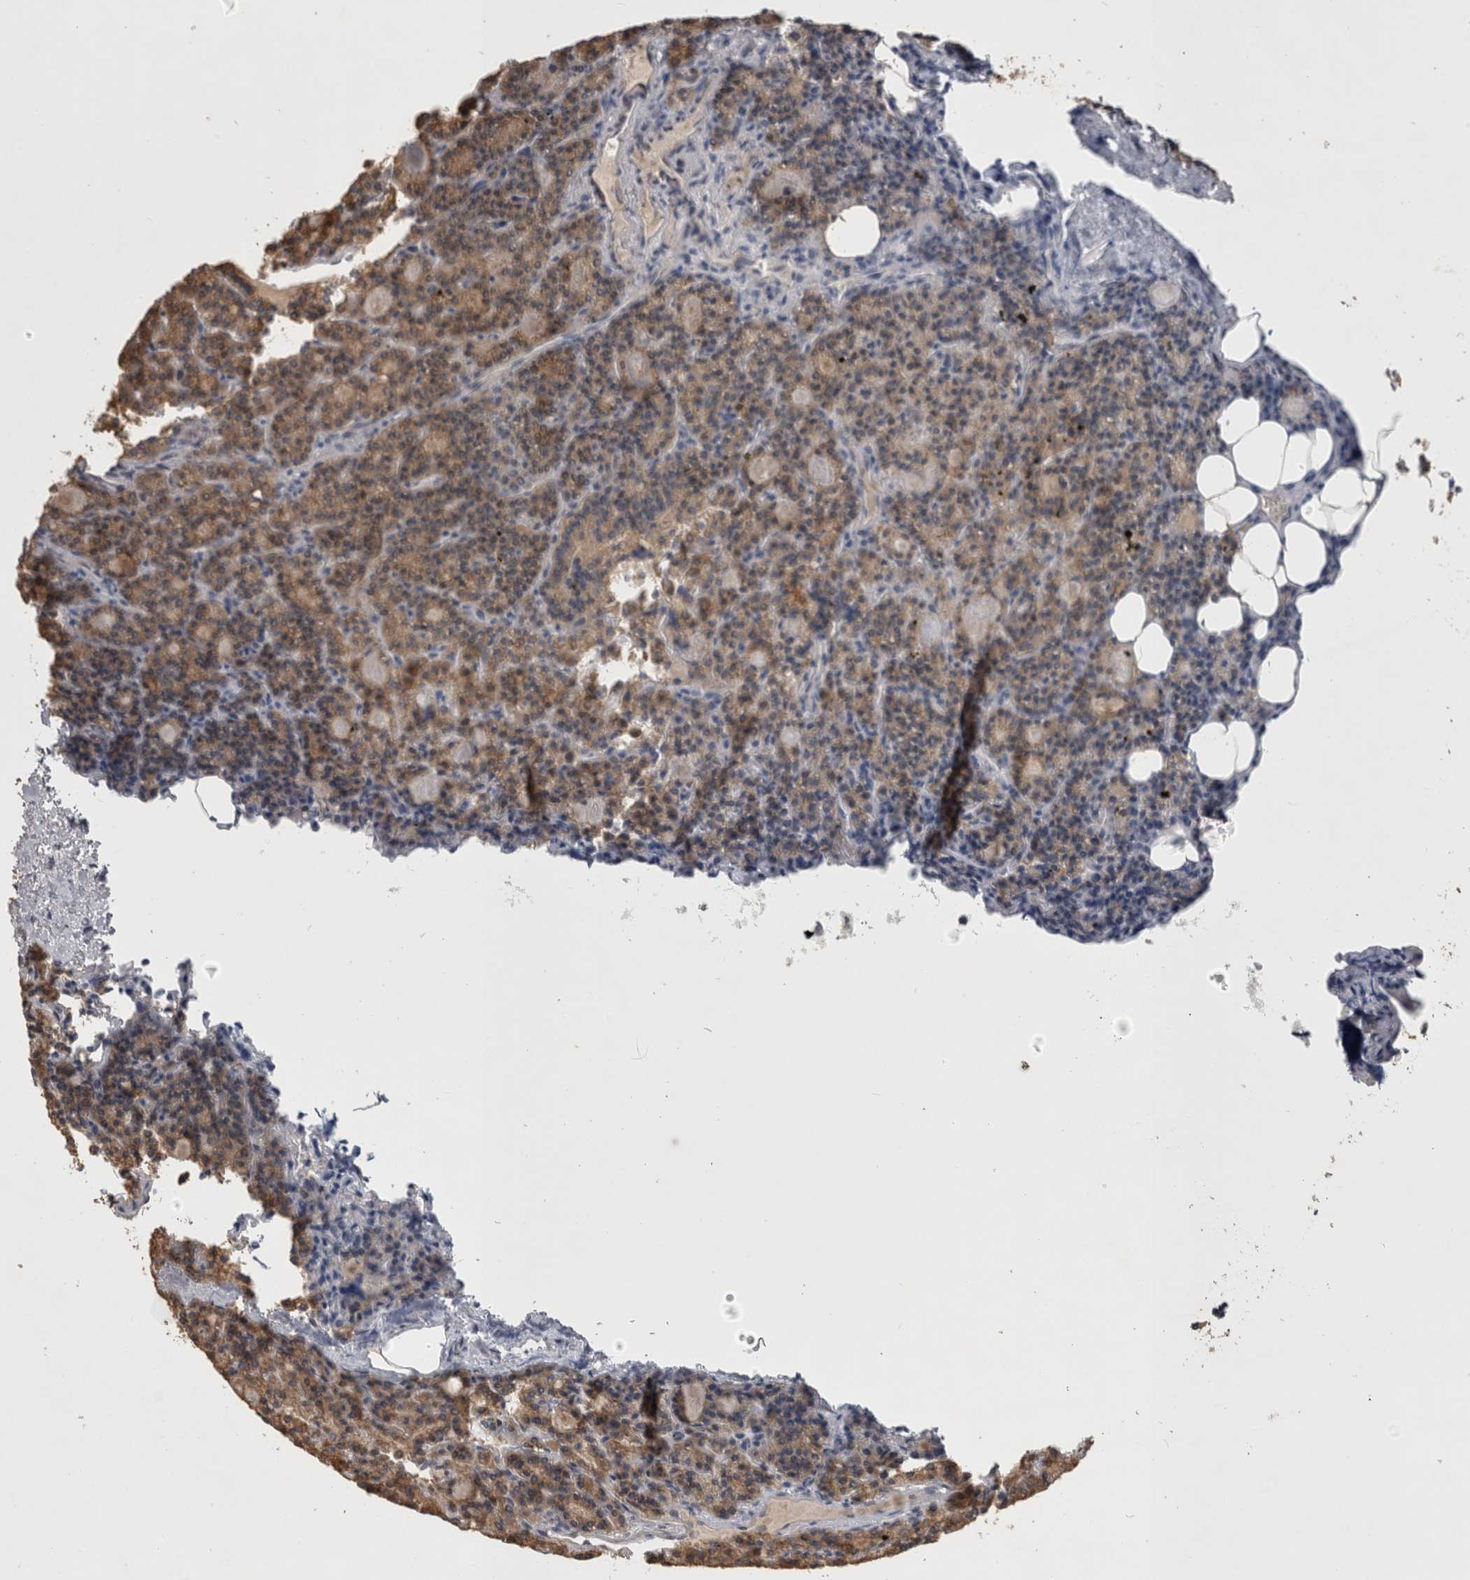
{"staining": {"intensity": "moderate", "quantity": ">75%", "location": "cytoplasmic/membranous"}, "tissue": "parathyroid gland", "cell_type": "Glandular cells", "image_type": "normal", "snomed": [{"axis": "morphology", "description": "Normal tissue, NOS"}, {"axis": "morphology", "description": "Adenoma, NOS"}, {"axis": "topography", "description": "Parathyroid gland"}], "caption": "A micrograph of parathyroid gland stained for a protein exhibits moderate cytoplasmic/membranous brown staining in glandular cells. (Stains: DAB in brown, nuclei in blue, Microscopy: brightfield microscopy at high magnification).", "gene": "ATXN2", "patient": {"sex": "female", "age": 57}}